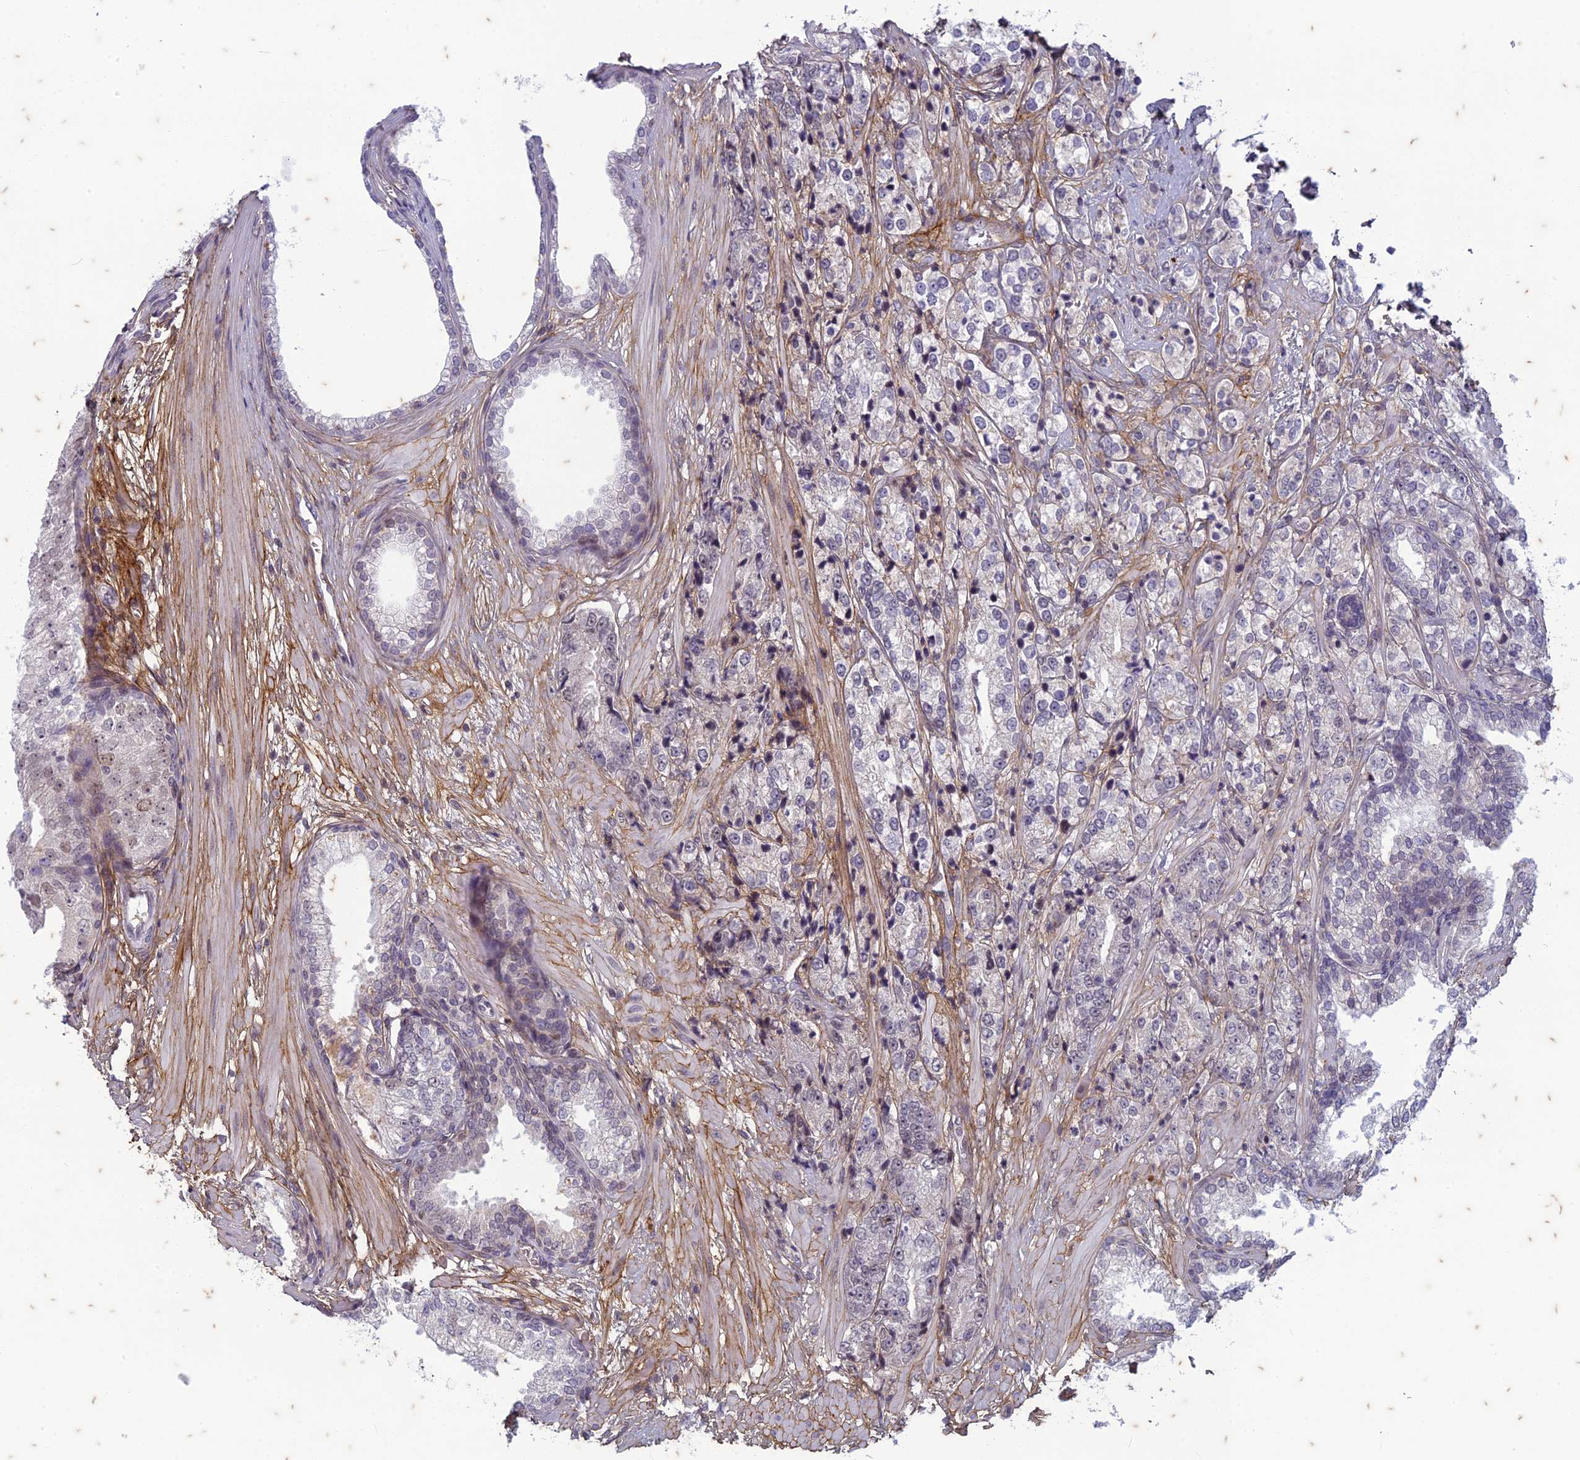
{"staining": {"intensity": "negative", "quantity": "none", "location": "none"}, "tissue": "prostate cancer", "cell_type": "Tumor cells", "image_type": "cancer", "snomed": [{"axis": "morphology", "description": "Adenocarcinoma, High grade"}, {"axis": "topography", "description": "Prostate"}], "caption": "This is an immunohistochemistry micrograph of prostate cancer. There is no expression in tumor cells.", "gene": "PABPN1L", "patient": {"sex": "male", "age": 69}}